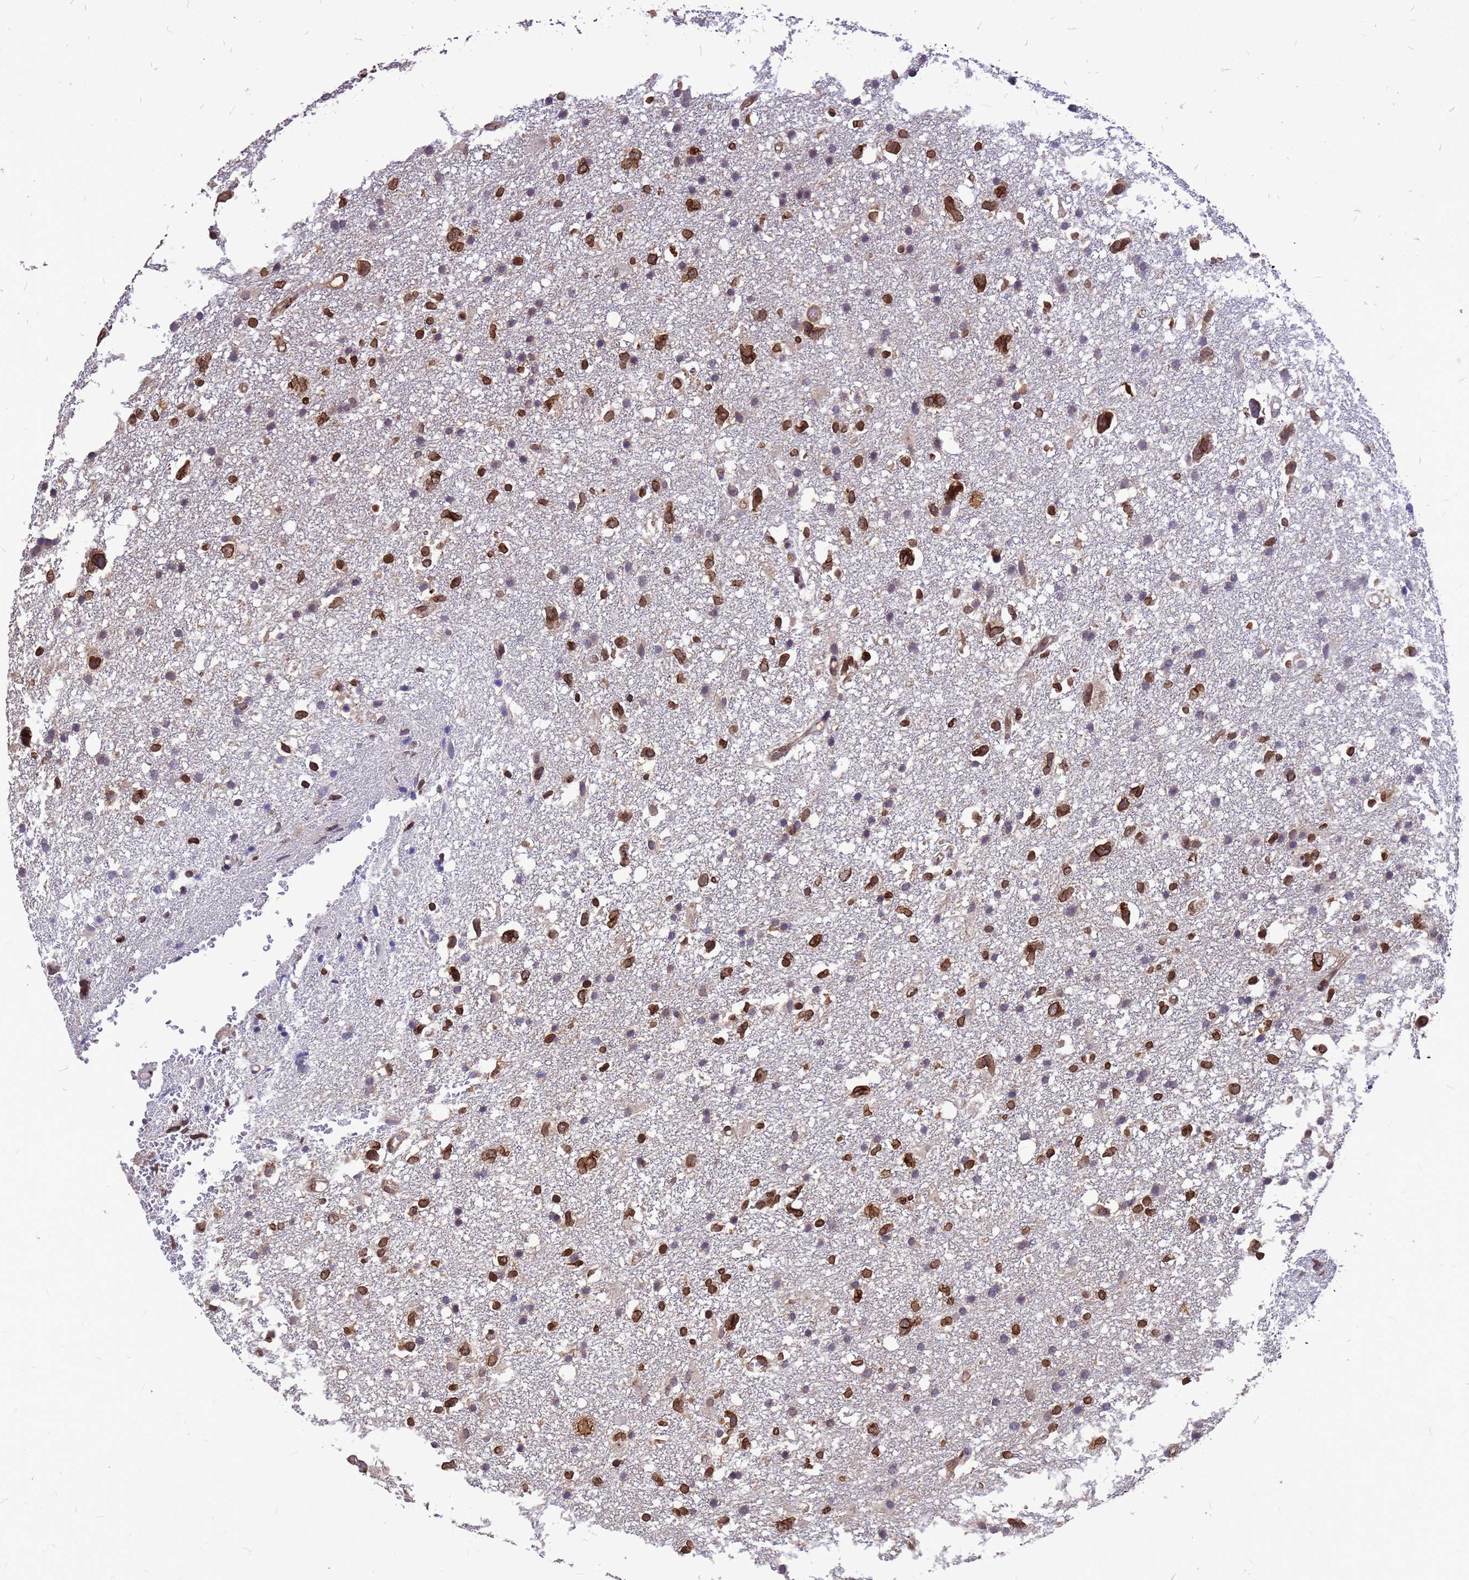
{"staining": {"intensity": "strong", "quantity": ">75%", "location": "nuclear"}, "tissue": "glioma", "cell_type": "Tumor cells", "image_type": "cancer", "snomed": [{"axis": "morphology", "description": "Glioma, malignant, High grade"}, {"axis": "topography", "description": "Brain"}], "caption": "DAB immunohistochemical staining of human malignant high-grade glioma exhibits strong nuclear protein positivity in approximately >75% of tumor cells. The staining was performed using DAB (3,3'-diaminobenzidine) to visualize the protein expression in brown, while the nuclei were stained in blue with hematoxylin (Magnification: 20x).", "gene": "C1orf35", "patient": {"sex": "male", "age": 61}}